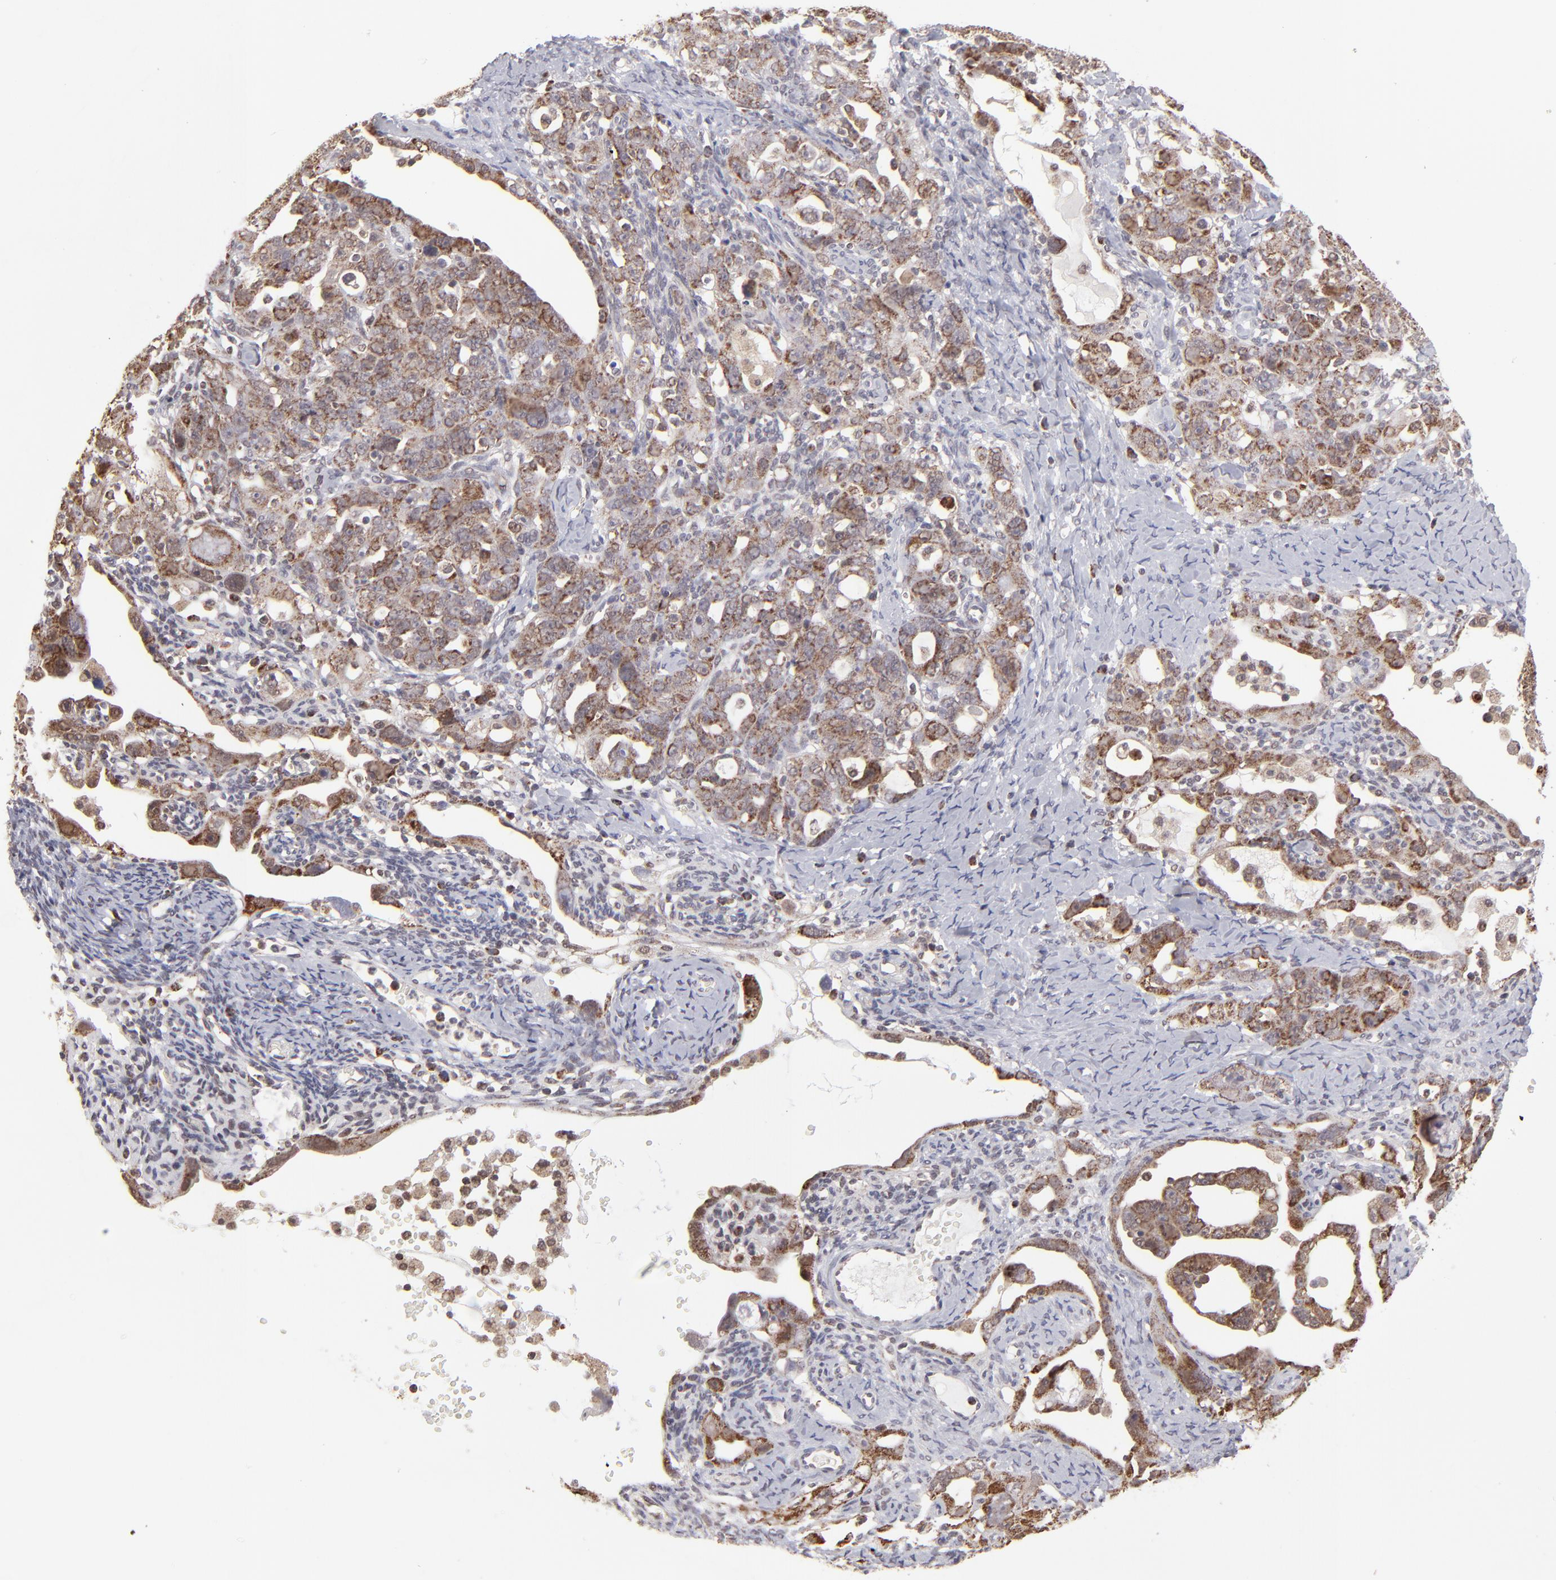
{"staining": {"intensity": "moderate", "quantity": "25%-75%", "location": "cytoplasmic/membranous"}, "tissue": "ovarian cancer", "cell_type": "Tumor cells", "image_type": "cancer", "snomed": [{"axis": "morphology", "description": "Cystadenocarcinoma, serous, NOS"}, {"axis": "topography", "description": "Ovary"}], "caption": "Brown immunohistochemical staining in ovarian cancer (serous cystadenocarcinoma) shows moderate cytoplasmic/membranous staining in approximately 25%-75% of tumor cells.", "gene": "SLC15A1", "patient": {"sex": "female", "age": 66}}